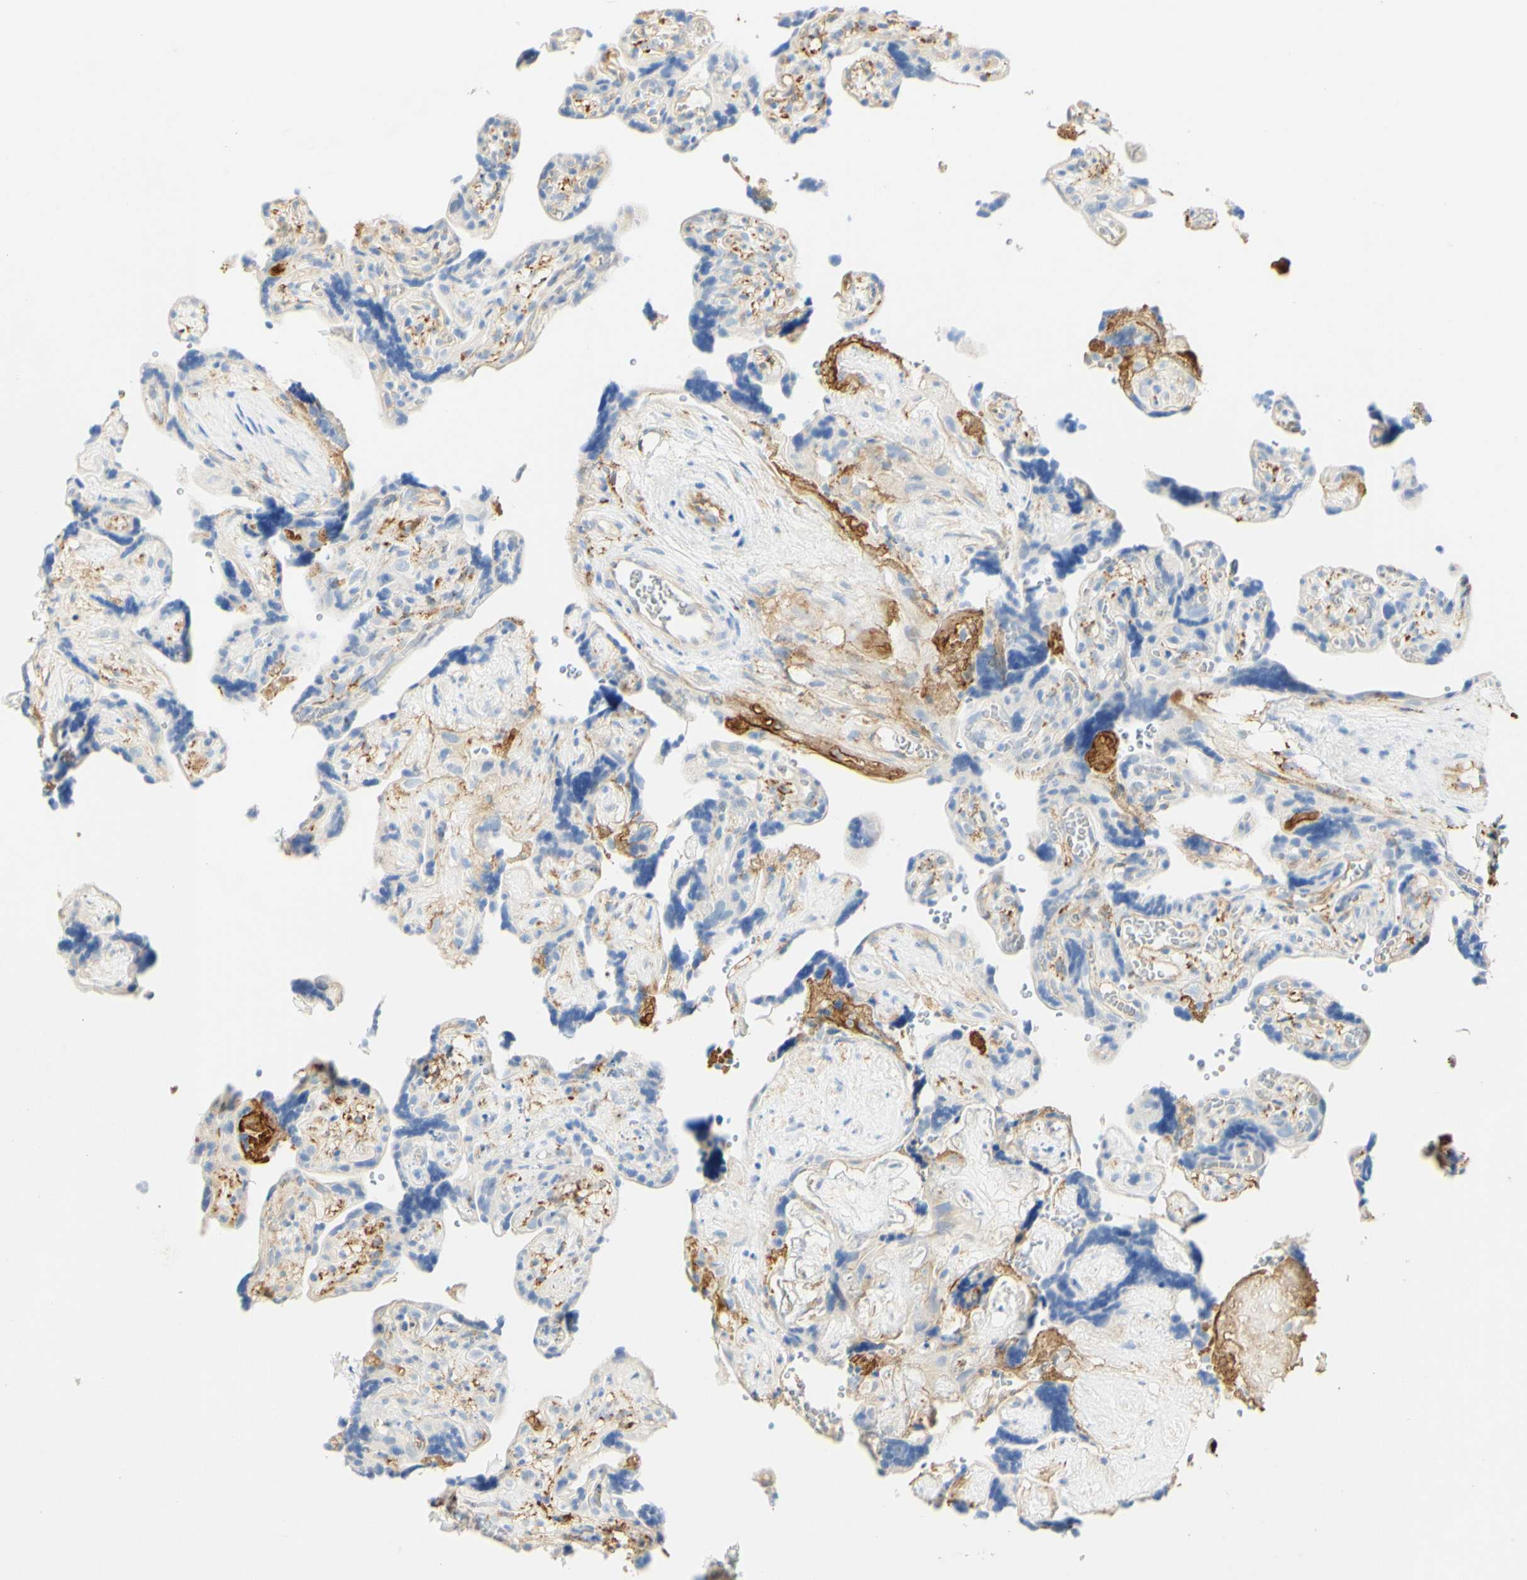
{"staining": {"intensity": "weak", "quantity": "<25%", "location": "cytoplasmic/membranous"}, "tissue": "placenta", "cell_type": "Decidual cells", "image_type": "normal", "snomed": [{"axis": "morphology", "description": "Normal tissue, NOS"}, {"axis": "topography", "description": "Placenta"}], "caption": "Decidual cells are negative for protein expression in unremarkable human placenta.", "gene": "FCGRT", "patient": {"sex": "female", "age": 30}}